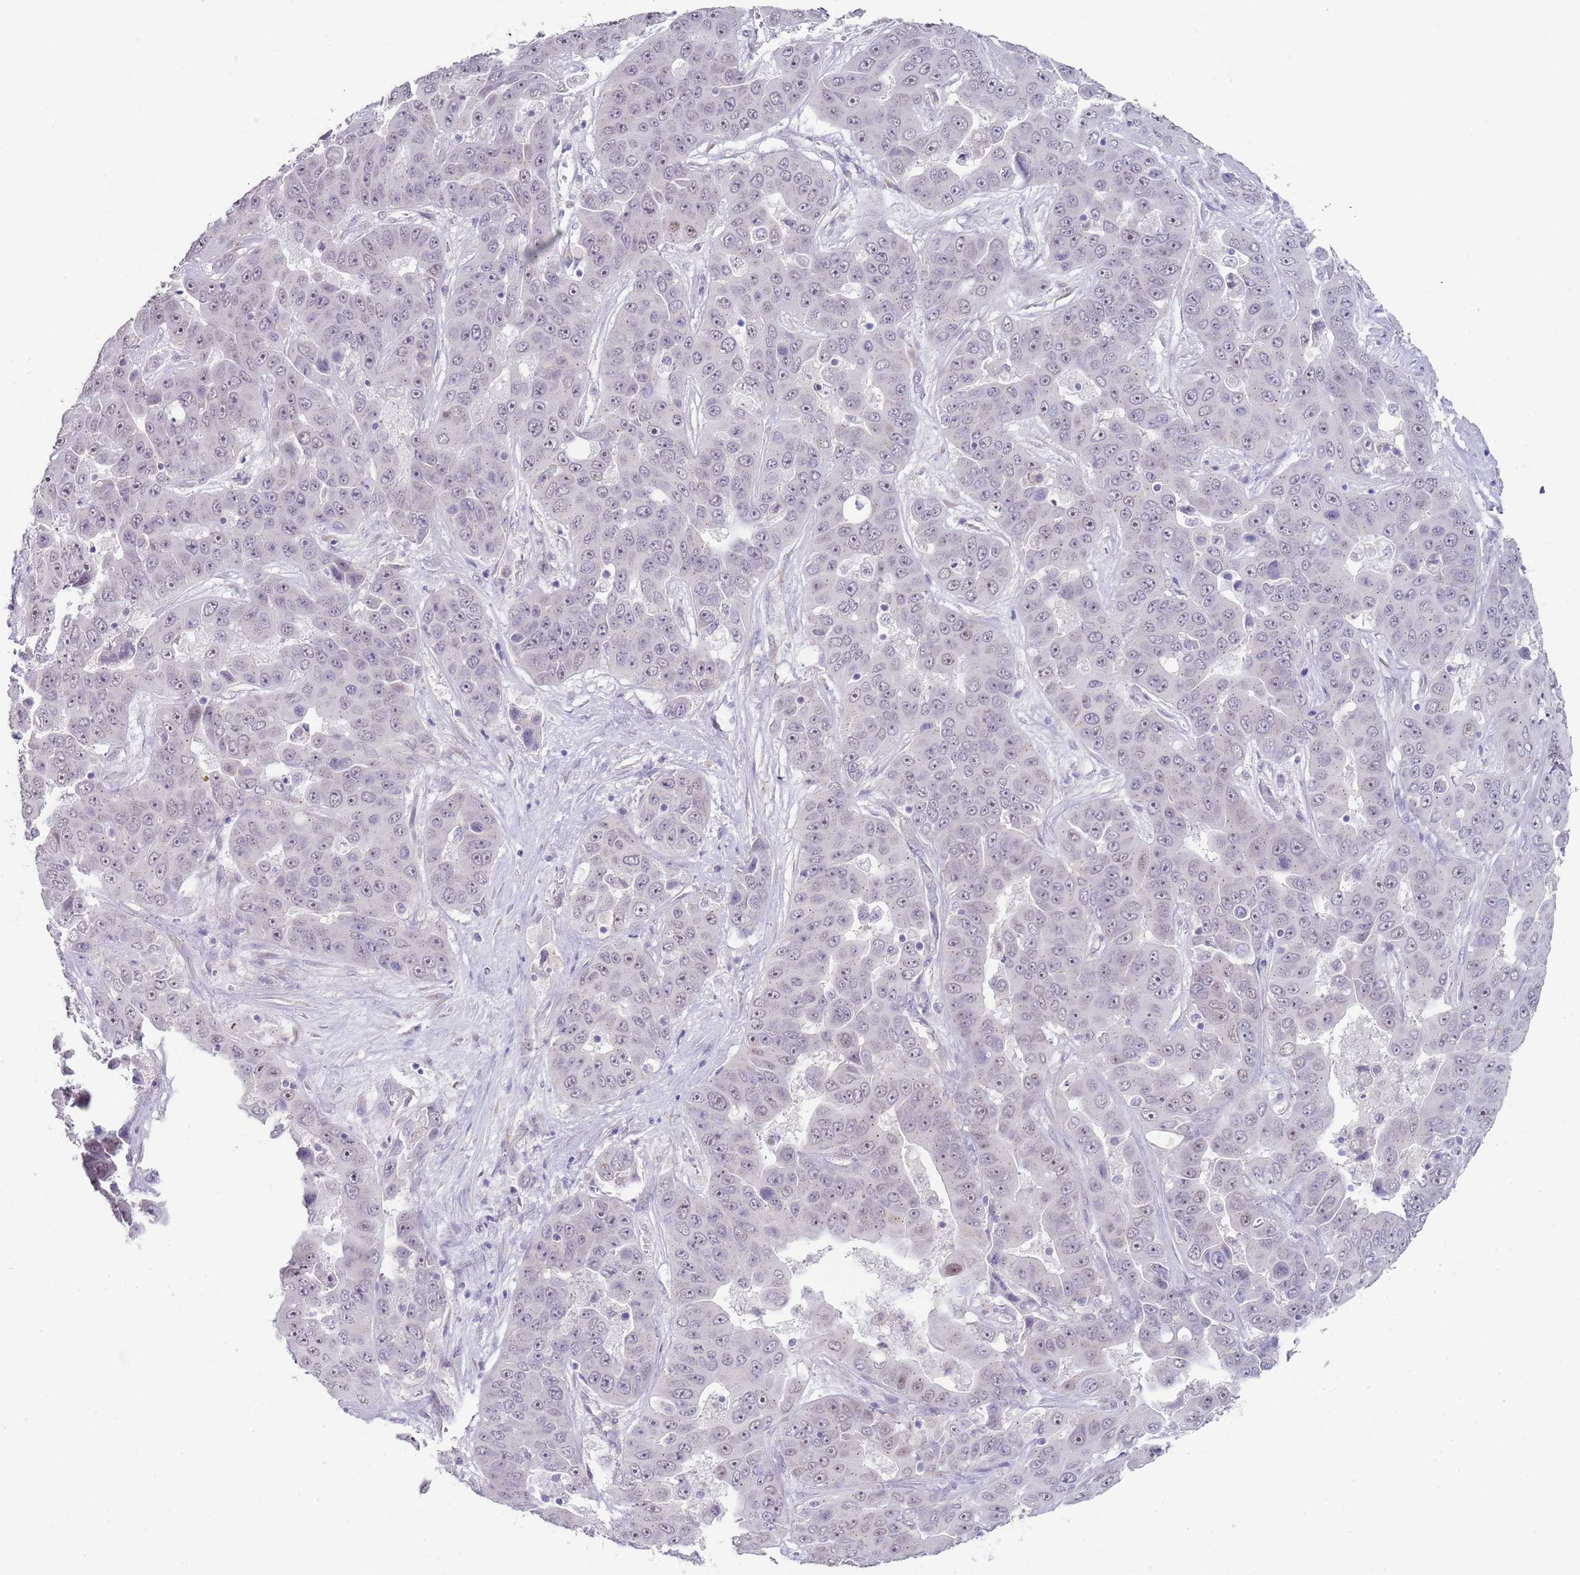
{"staining": {"intensity": "negative", "quantity": "none", "location": "none"}, "tissue": "liver cancer", "cell_type": "Tumor cells", "image_type": "cancer", "snomed": [{"axis": "morphology", "description": "Cholangiocarcinoma"}, {"axis": "topography", "description": "Liver"}], "caption": "Immunohistochemistry image of human cholangiocarcinoma (liver) stained for a protein (brown), which displays no staining in tumor cells. Brightfield microscopy of IHC stained with DAB (brown) and hematoxylin (blue), captured at high magnification.", "gene": "TNRC6C", "patient": {"sex": "female", "age": 52}}